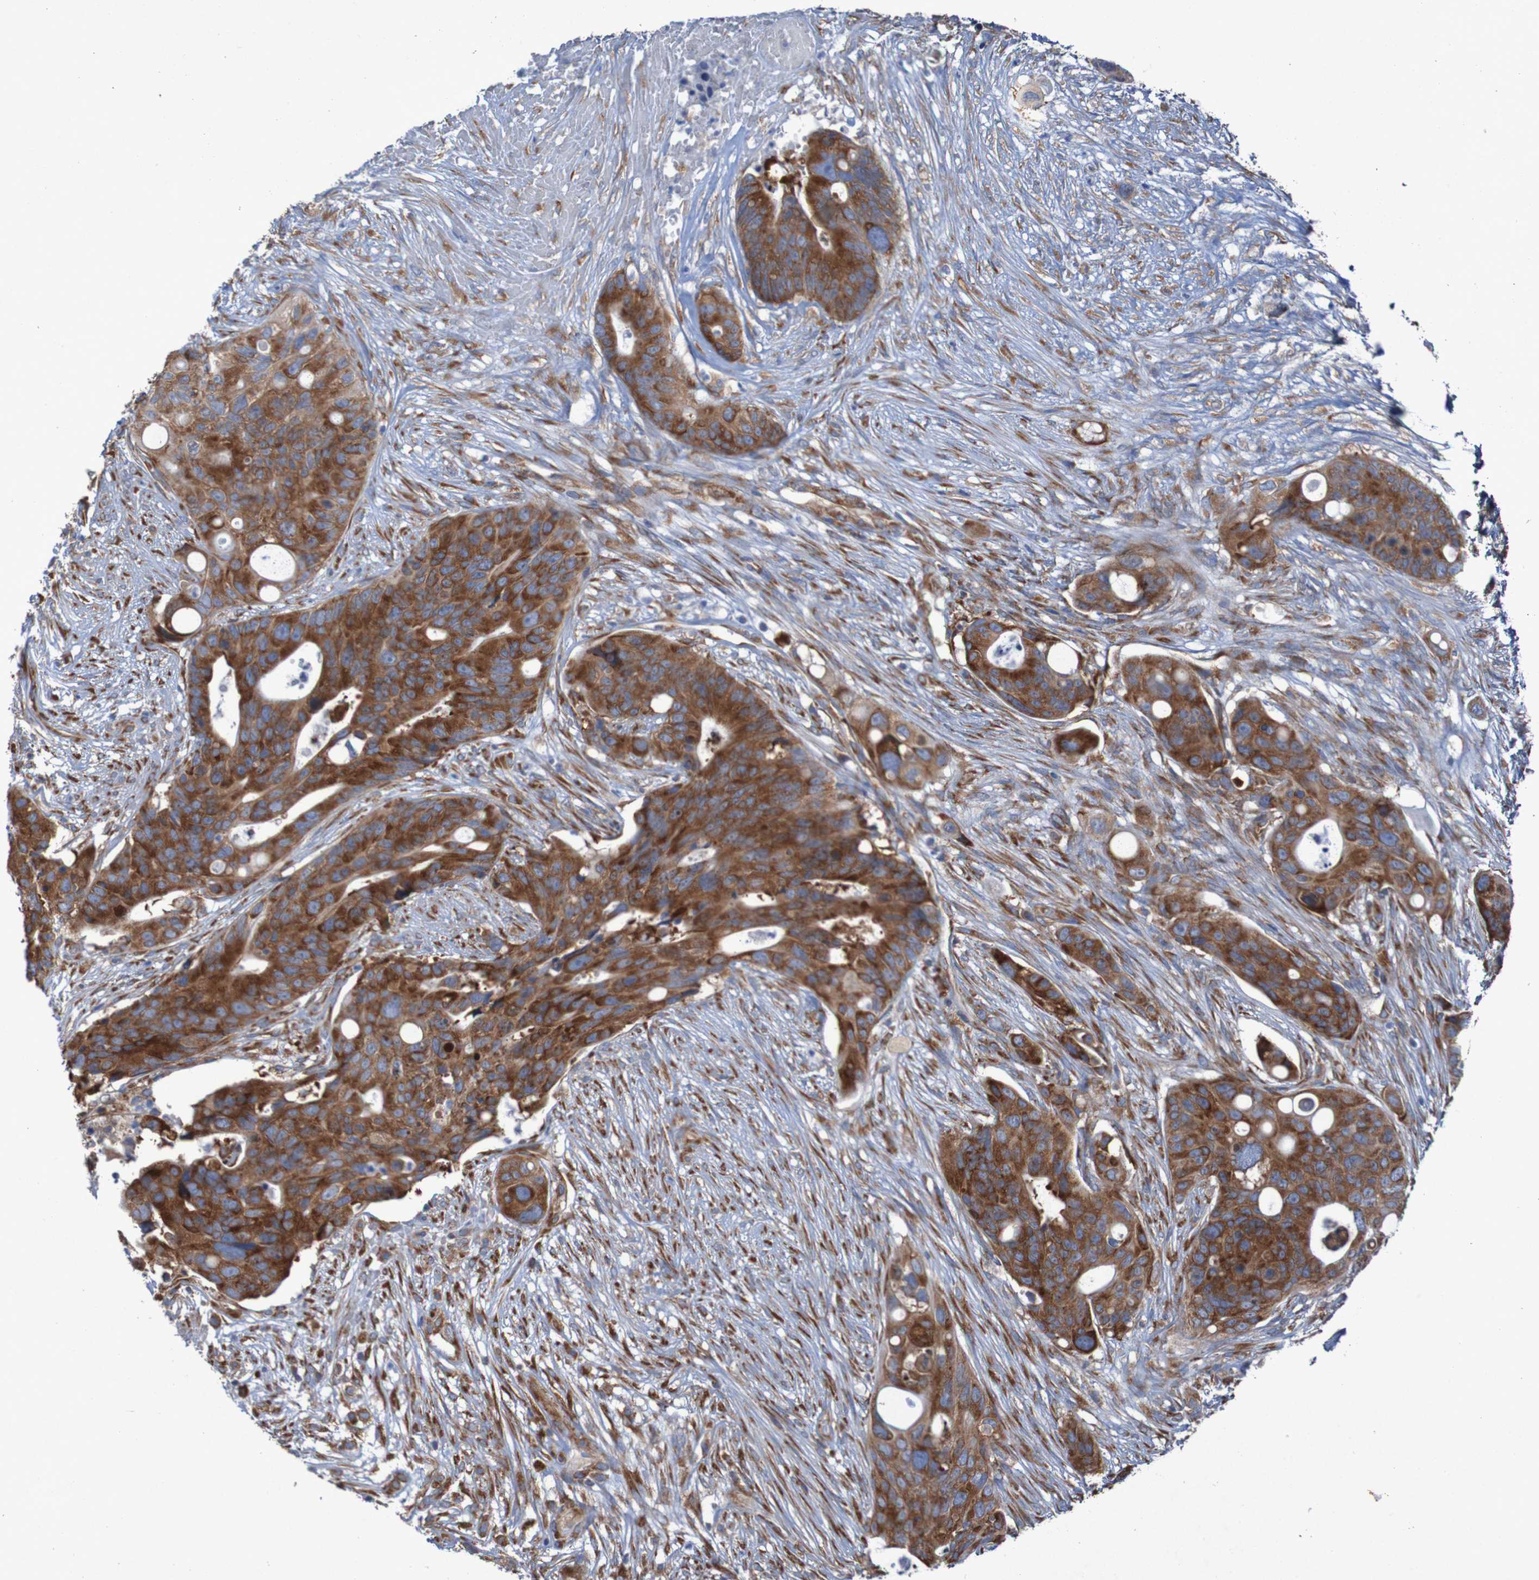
{"staining": {"intensity": "strong", "quantity": ">75%", "location": "cytoplasmic/membranous"}, "tissue": "colorectal cancer", "cell_type": "Tumor cells", "image_type": "cancer", "snomed": [{"axis": "morphology", "description": "Adenocarcinoma, NOS"}, {"axis": "topography", "description": "Colon"}], "caption": "This histopathology image reveals immunohistochemistry (IHC) staining of human colorectal cancer (adenocarcinoma), with high strong cytoplasmic/membranous expression in about >75% of tumor cells.", "gene": "RPL10", "patient": {"sex": "female", "age": 57}}